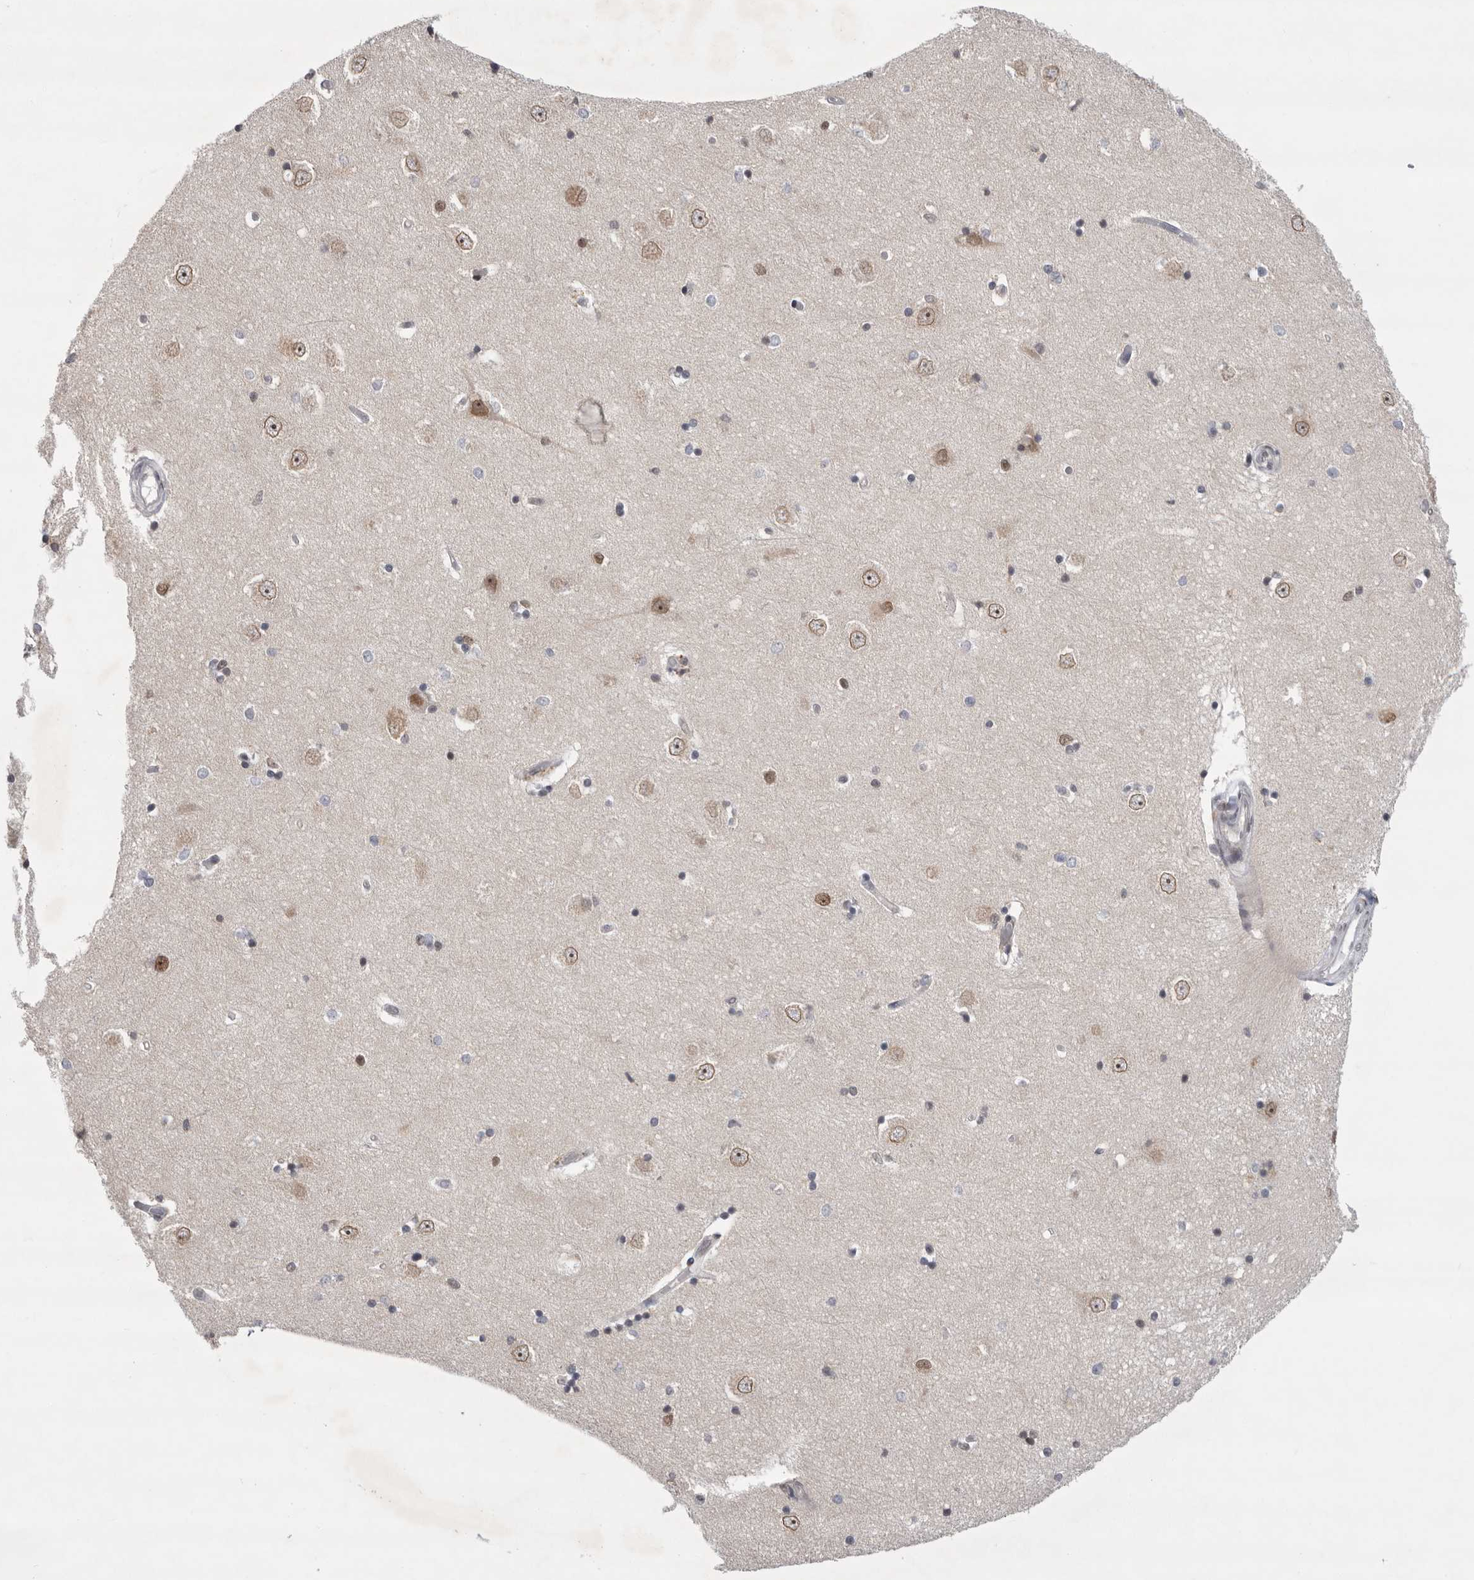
{"staining": {"intensity": "weak", "quantity": "<25%", "location": "nuclear"}, "tissue": "hippocampus", "cell_type": "Glial cells", "image_type": "normal", "snomed": [{"axis": "morphology", "description": "Normal tissue, NOS"}, {"axis": "topography", "description": "Hippocampus"}], "caption": "This is a photomicrograph of immunohistochemistry staining of normal hippocampus, which shows no expression in glial cells. Nuclei are stained in blue.", "gene": "ZNF830", "patient": {"sex": "male", "age": 45}}